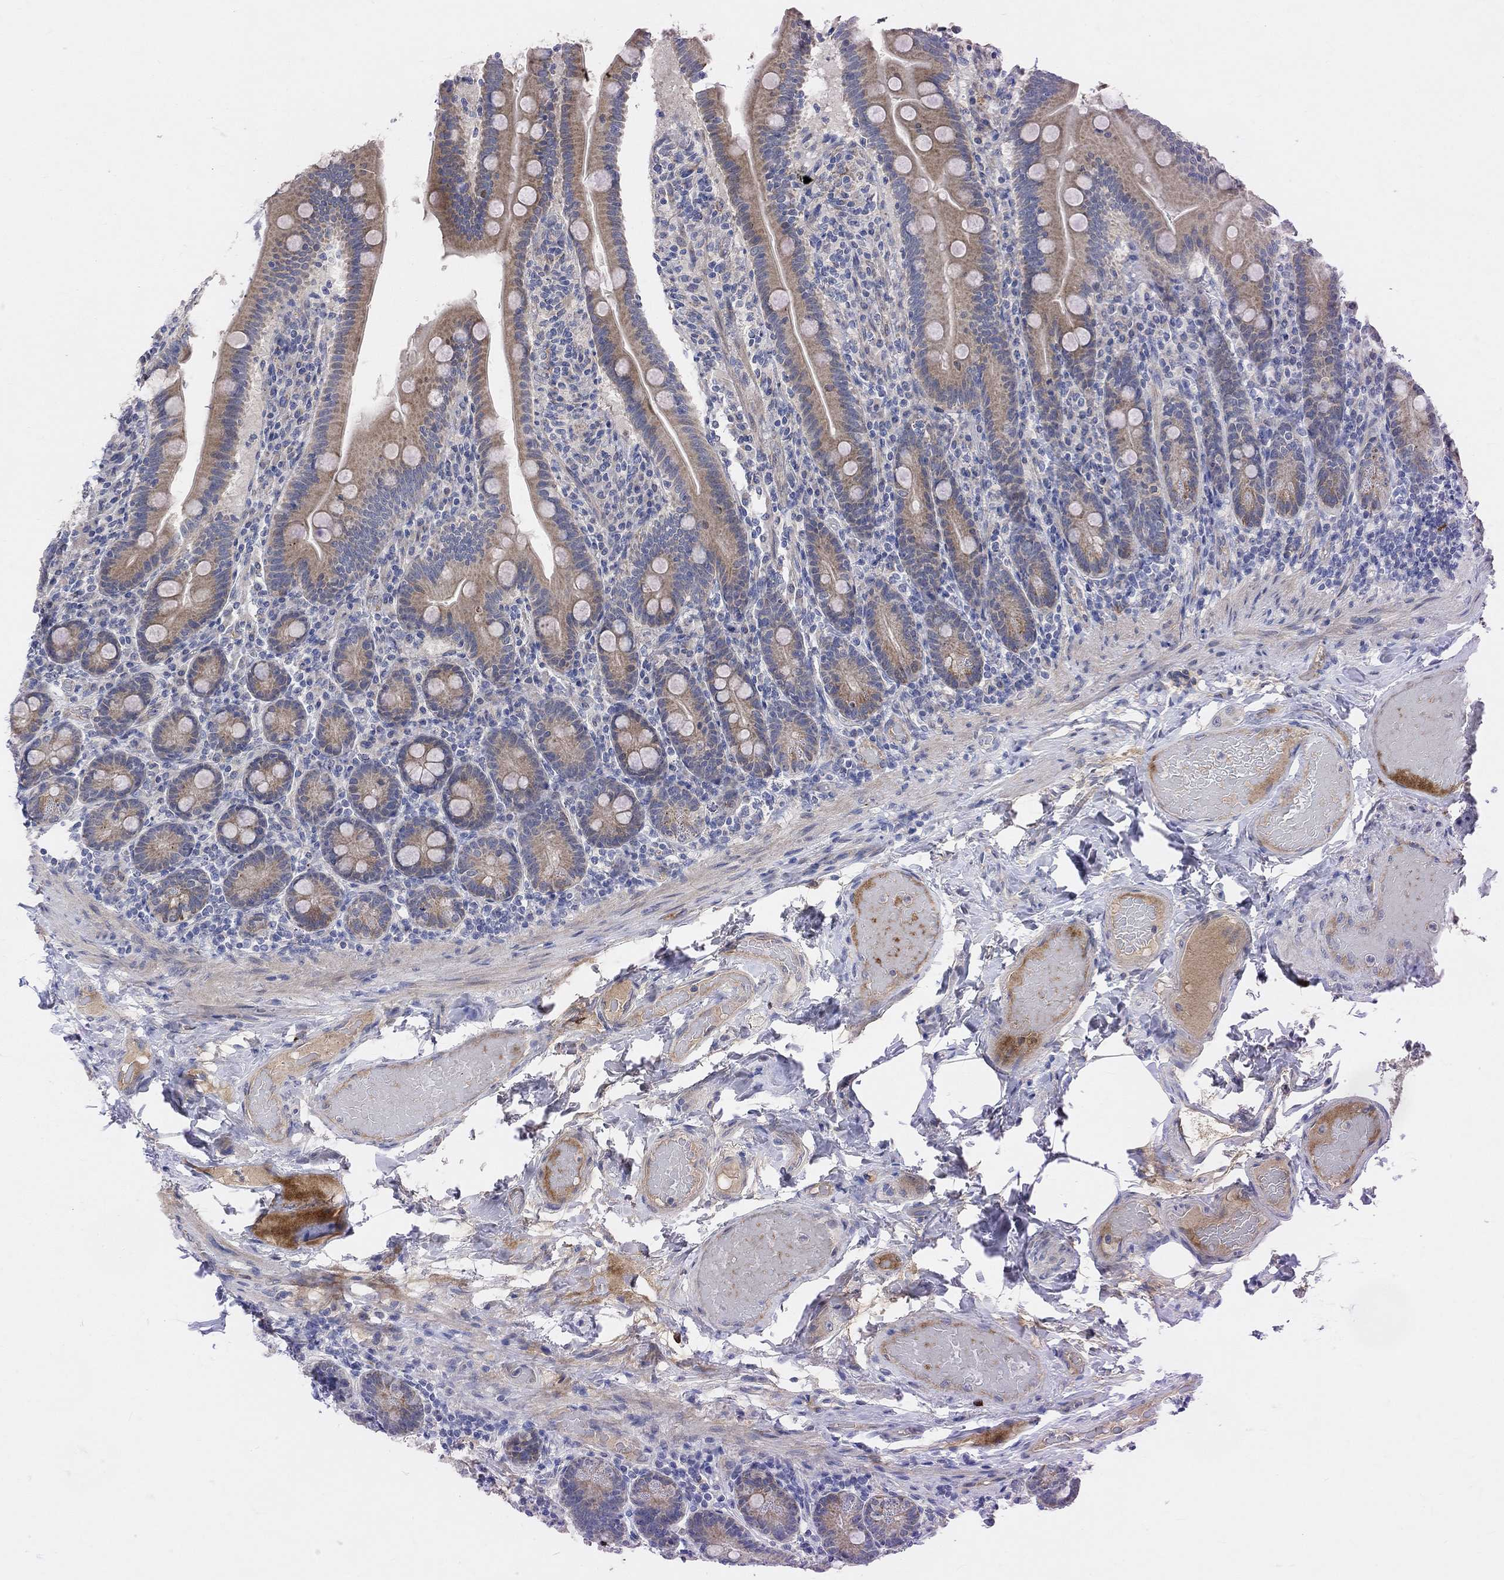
{"staining": {"intensity": "weak", "quantity": ">75%", "location": "cytoplasmic/membranous"}, "tissue": "small intestine", "cell_type": "Glandular cells", "image_type": "normal", "snomed": [{"axis": "morphology", "description": "Normal tissue, NOS"}, {"axis": "topography", "description": "Small intestine"}], "caption": "Small intestine stained with a brown dye displays weak cytoplasmic/membranous positive positivity in approximately >75% of glandular cells.", "gene": "HCRTR1", "patient": {"sex": "male", "age": 66}}